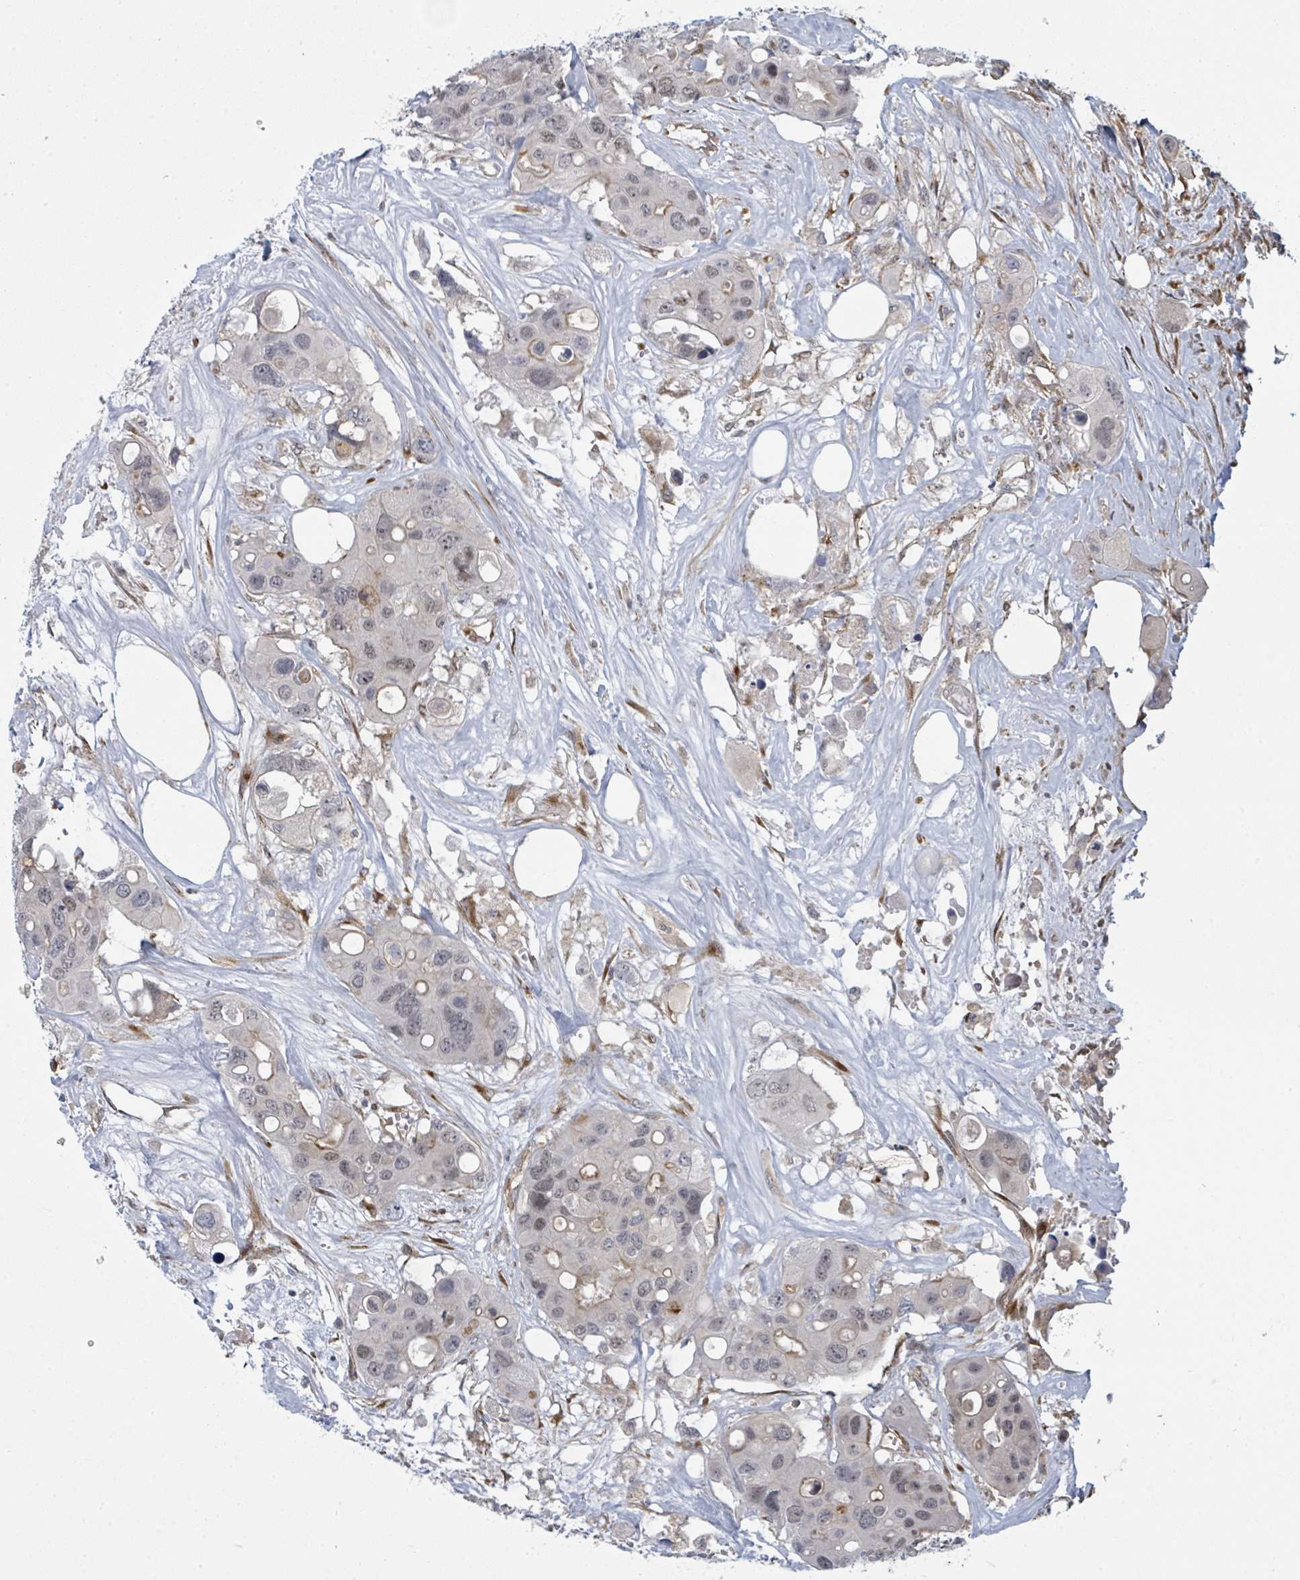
{"staining": {"intensity": "negative", "quantity": "none", "location": "none"}, "tissue": "colorectal cancer", "cell_type": "Tumor cells", "image_type": "cancer", "snomed": [{"axis": "morphology", "description": "Adenocarcinoma, NOS"}, {"axis": "topography", "description": "Colon"}], "caption": "This micrograph is of colorectal cancer stained with immunohistochemistry (IHC) to label a protein in brown with the nuclei are counter-stained blue. There is no staining in tumor cells.", "gene": "PSMG2", "patient": {"sex": "male", "age": 77}}